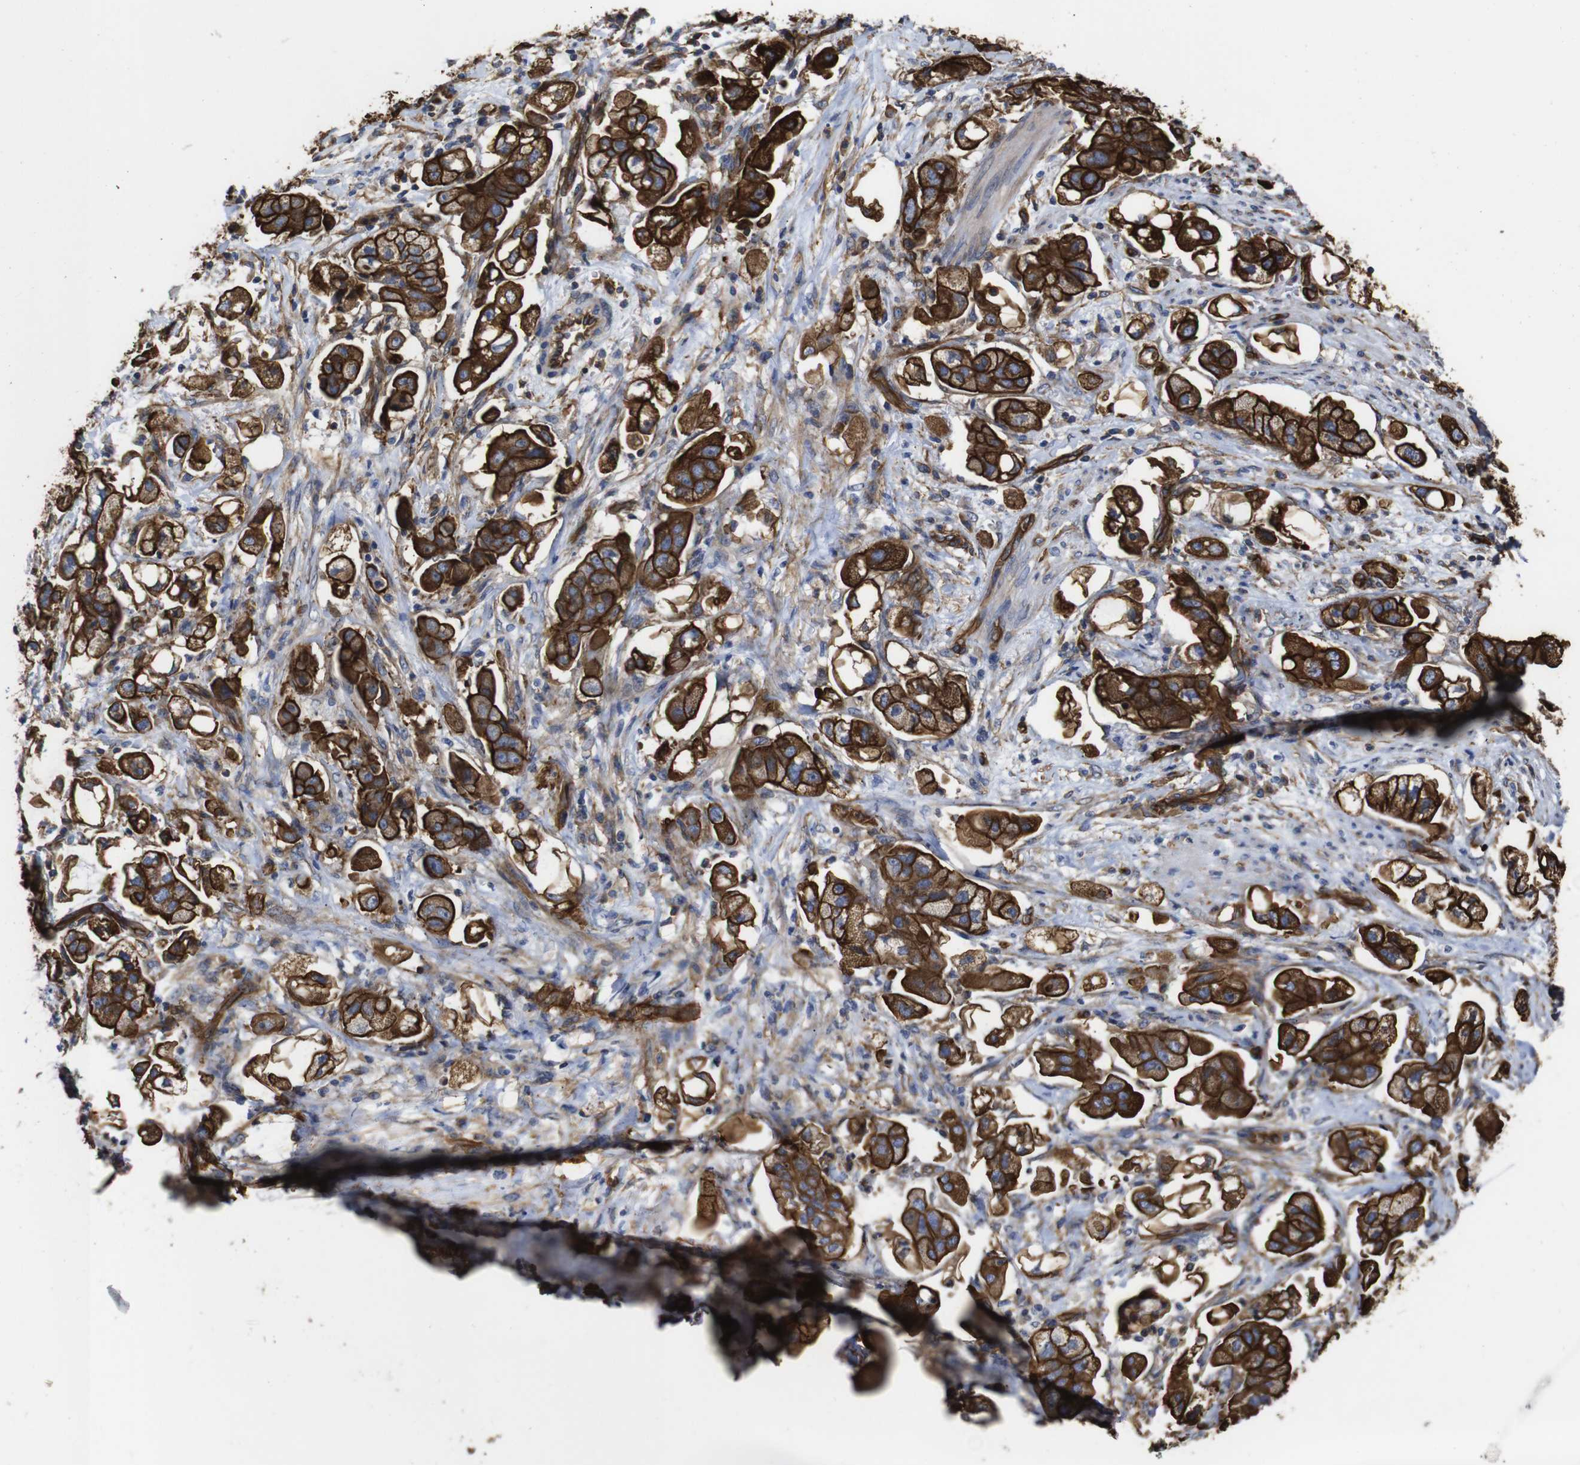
{"staining": {"intensity": "strong", "quantity": ">75%", "location": "cytoplasmic/membranous"}, "tissue": "stomach cancer", "cell_type": "Tumor cells", "image_type": "cancer", "snomed": [{"axis": "morphology", "description": "Adenocarcinoma, NOS"}, {"axis": "topography", "description": "Stomach"}], "caption": "DAB immunohistochemical staining of stomach cancer (adenocarcinoma) reveals strong cytoplasmic/membranous protein staining in about >75% of tumor cells.", "gene": "SPTBN1", "patient": {"sex": "male", "age": 62}}